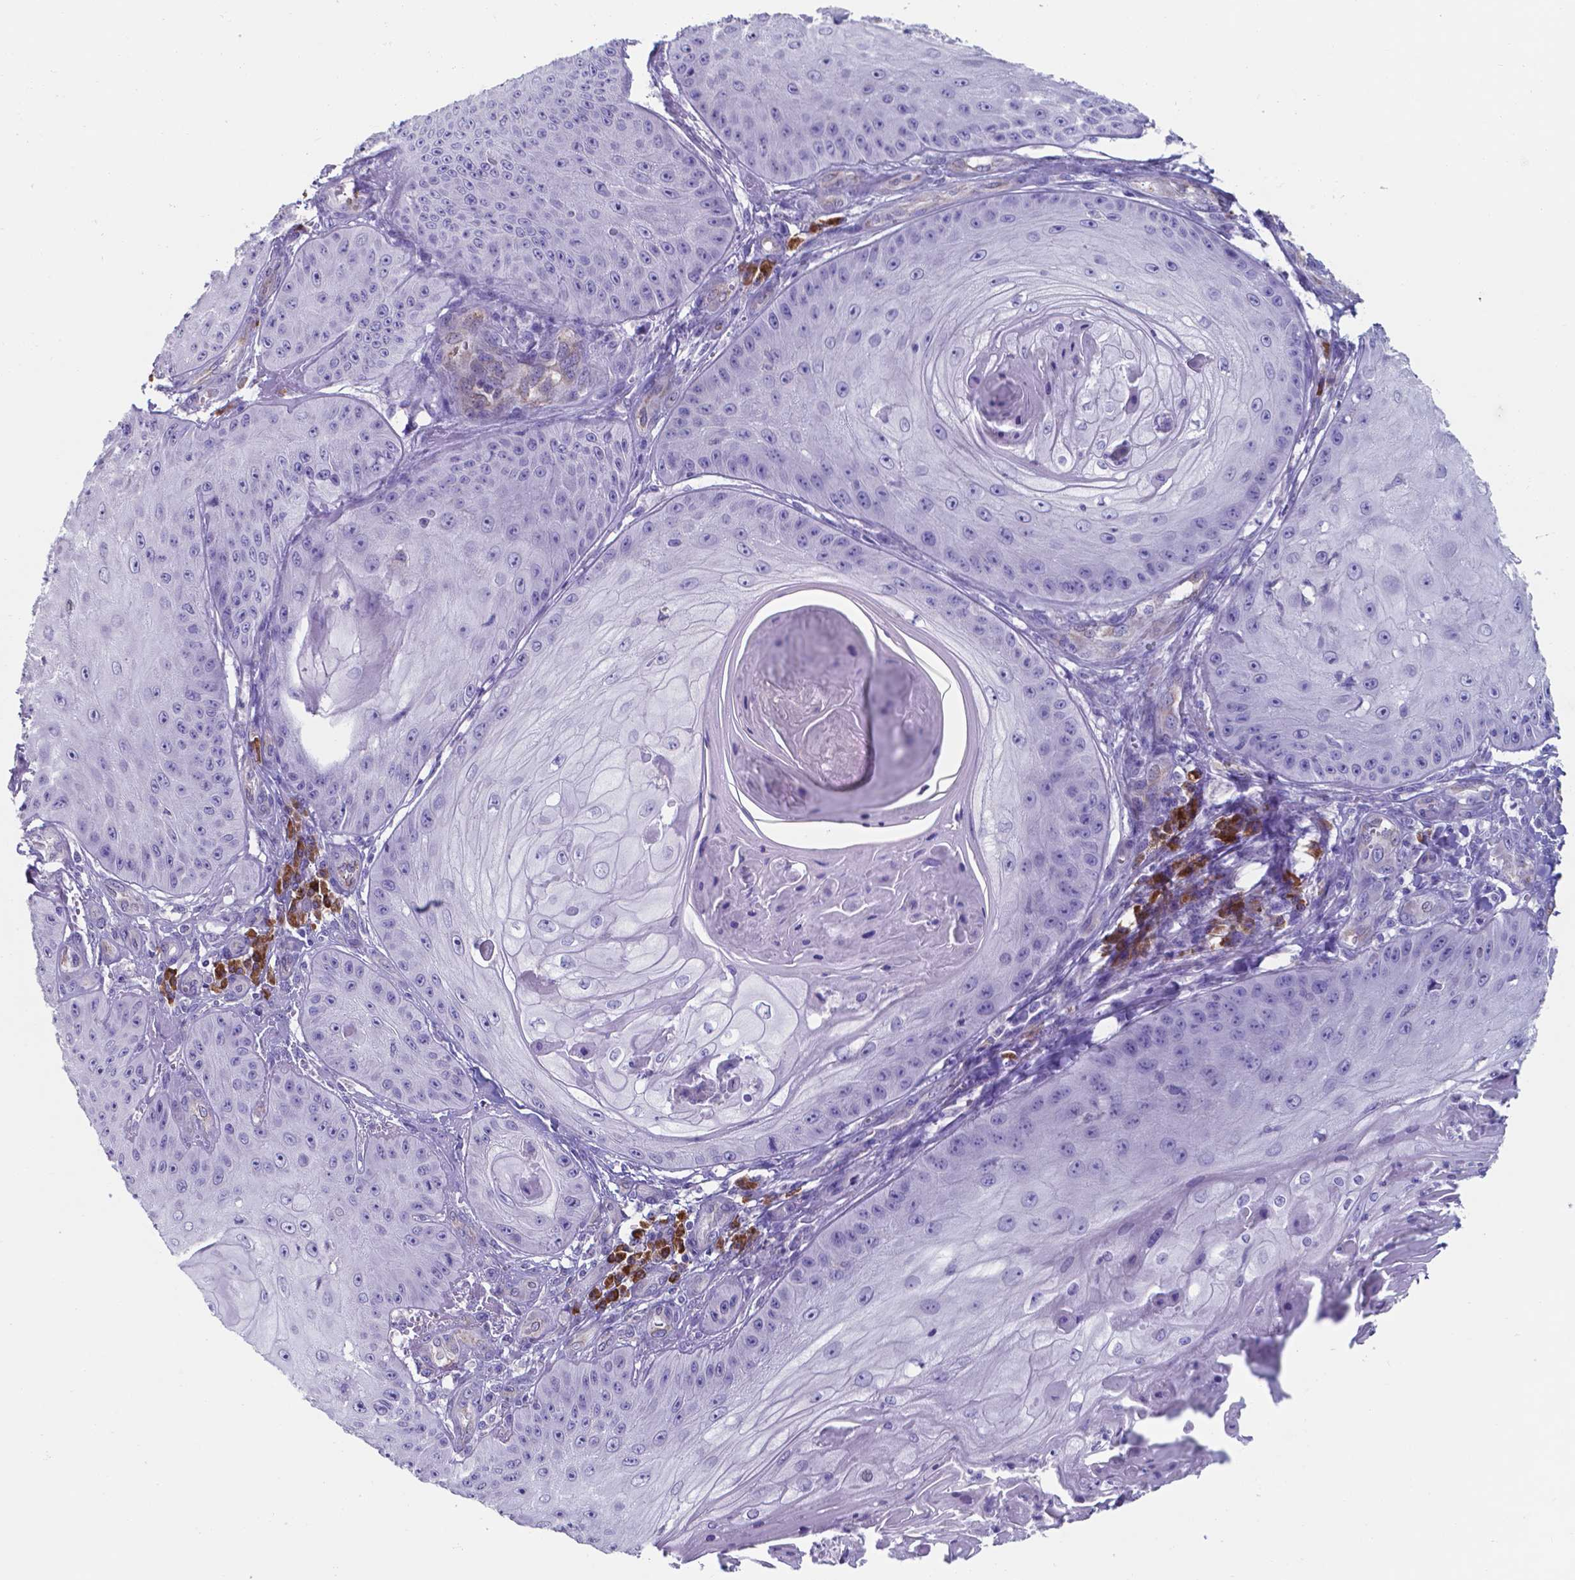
{"staining": {"intensity": "negative", "quantity": "none", "location": "none"}, "tissue": "skin cancer", "cell_type": "Tumor cells", "image_type": "cancer", "snomed": [{"axis": "morphology", "description": "Squamous cell carcinoma, NOS"}, {"axis": "topography", "description": "Skin"}], "caption": "Skin cancer (squamous cell carcinoma) was stained to show a protein in brown. There is no significant positivity in tumor cells. (Brightfield microscopy of DAB IHC at high magnification).", "gene": "UBE2J1", "patient": {"sex": "male", "age": 70}}